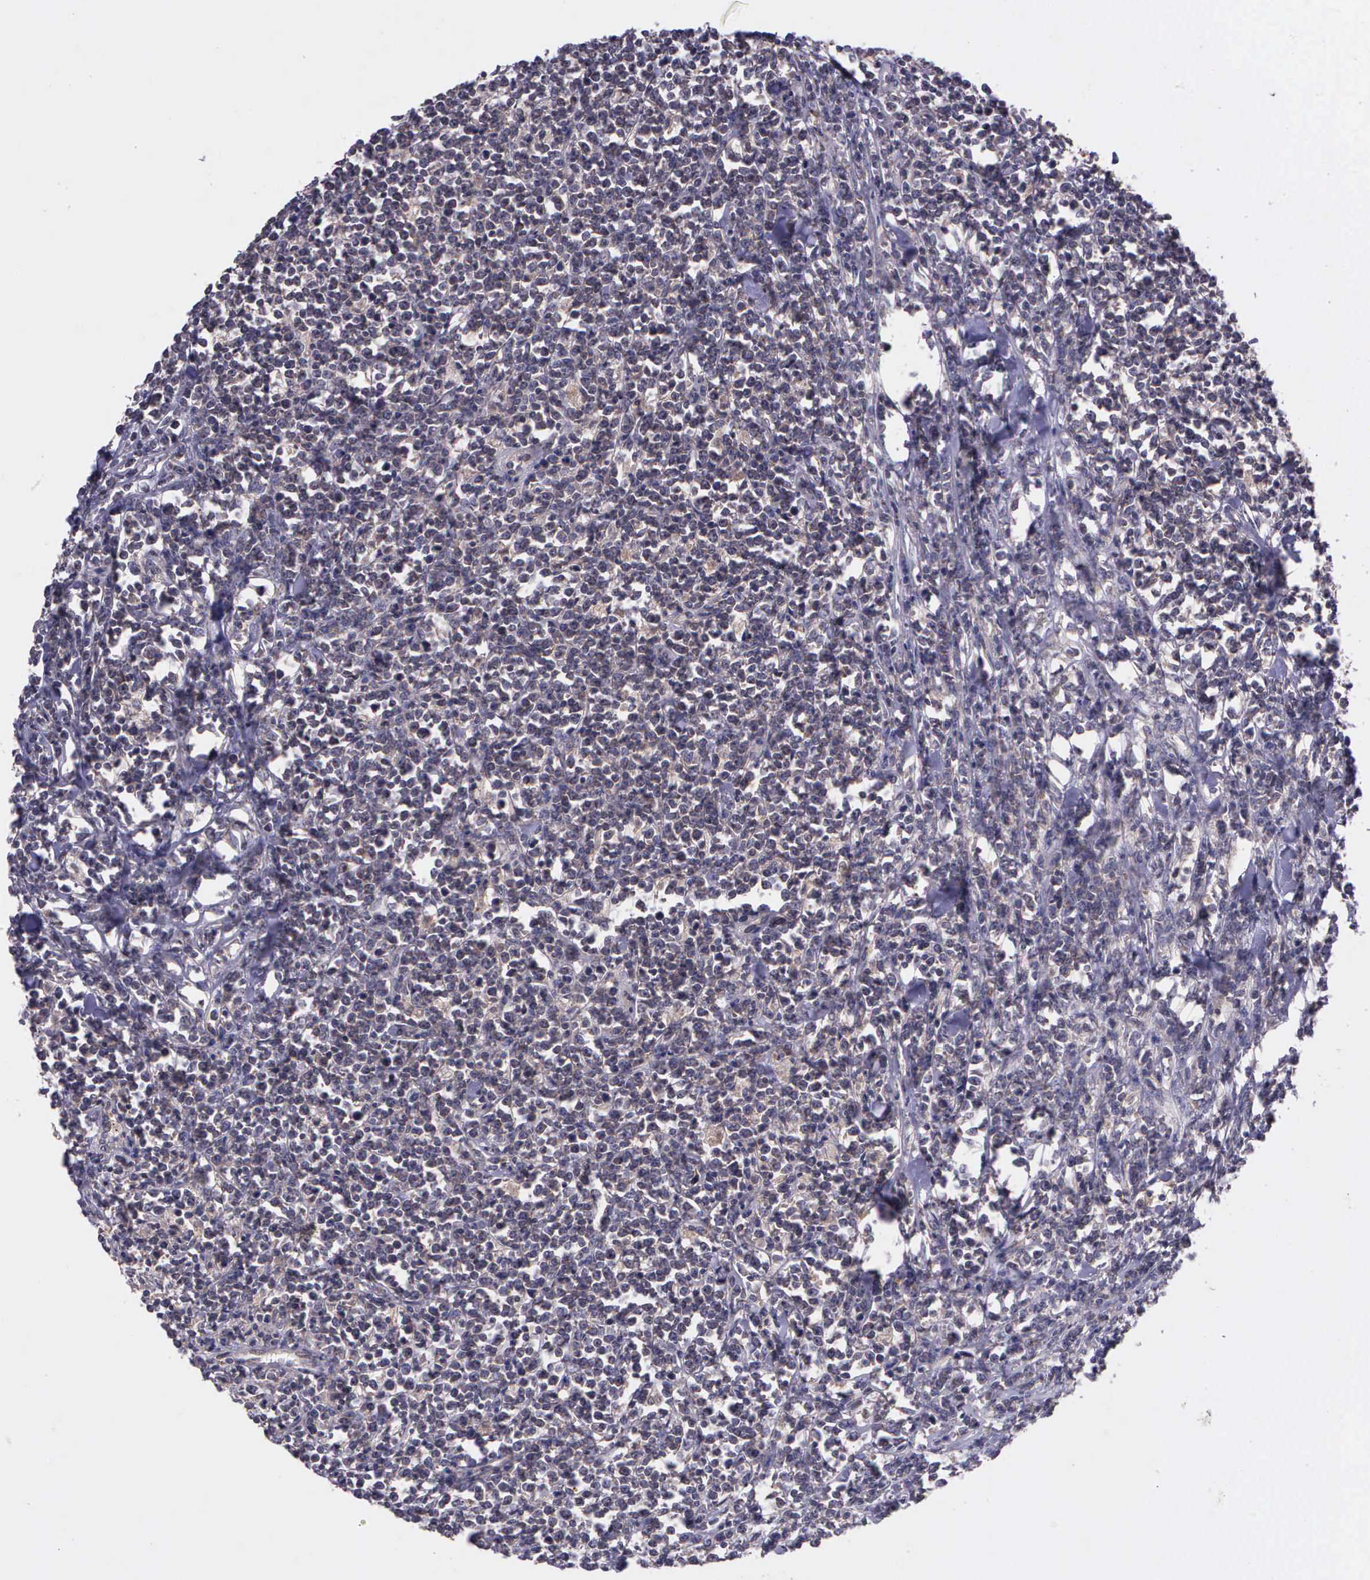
{"staining": {"intensity": "negative", "quantity": "none", "location": "none"}, "tissue": "lymphoma", "cell_type": "Tumor cells", "image_type": "cancer", "snomed": [{"axis": "morphology", "description": "Malignant lymphoma, non-Hodgkin's type, High grade"}, {"axis": "topography", "description": "Small intestine"}, {"axis": "topography", "description": "Colon"}], "caption": "Immunohistochemical staining of lymphoma reveals no significant expression in tumor cells. (Stains: DAB (3,3'-diaminobenzidine) immunohistochemistry with hematoxylin counter stain, Microscopy: brightfield microscopy at high magnification).", "gene": "PRICKLE3", "patient": {"sex": "male", "age": 8}}